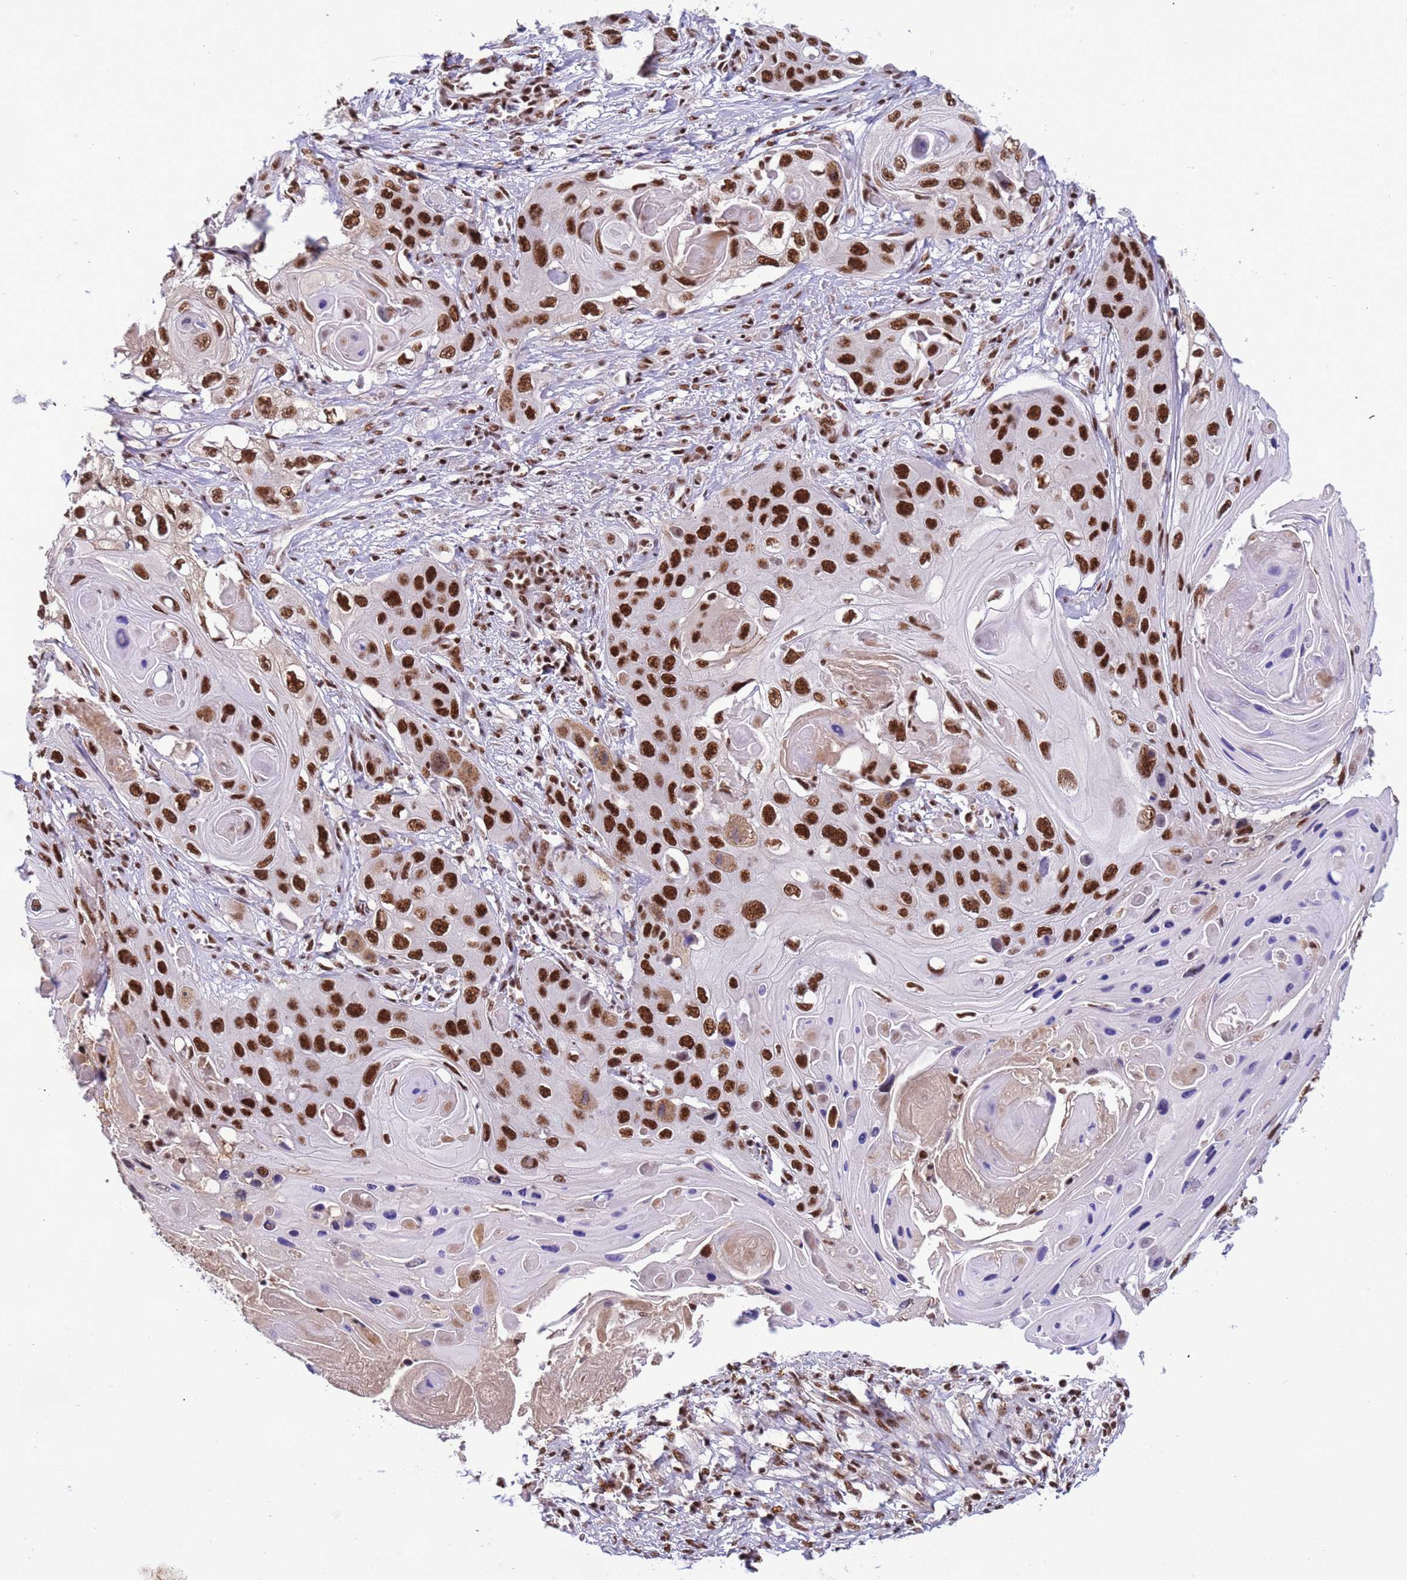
{"staining": {"intensity": "strong", "quantity": ">75%", "location": "nuclear"}, "tissue": "skin cancer", "cell_type": "Tumor cells", "image_type": "cancer", "snomed": [{"axis": "morphology", "description": "Squamous cell carcinoma, NOS"}, {"axis": "topography", "description": "Skin"}], "caption": "Protein expression analysis of human skin cancer reveals strong nuclear staining in approximately >75% of tumor cells.", "gene": "SRRT", "patient": {"sex": "male", "age": 55}}